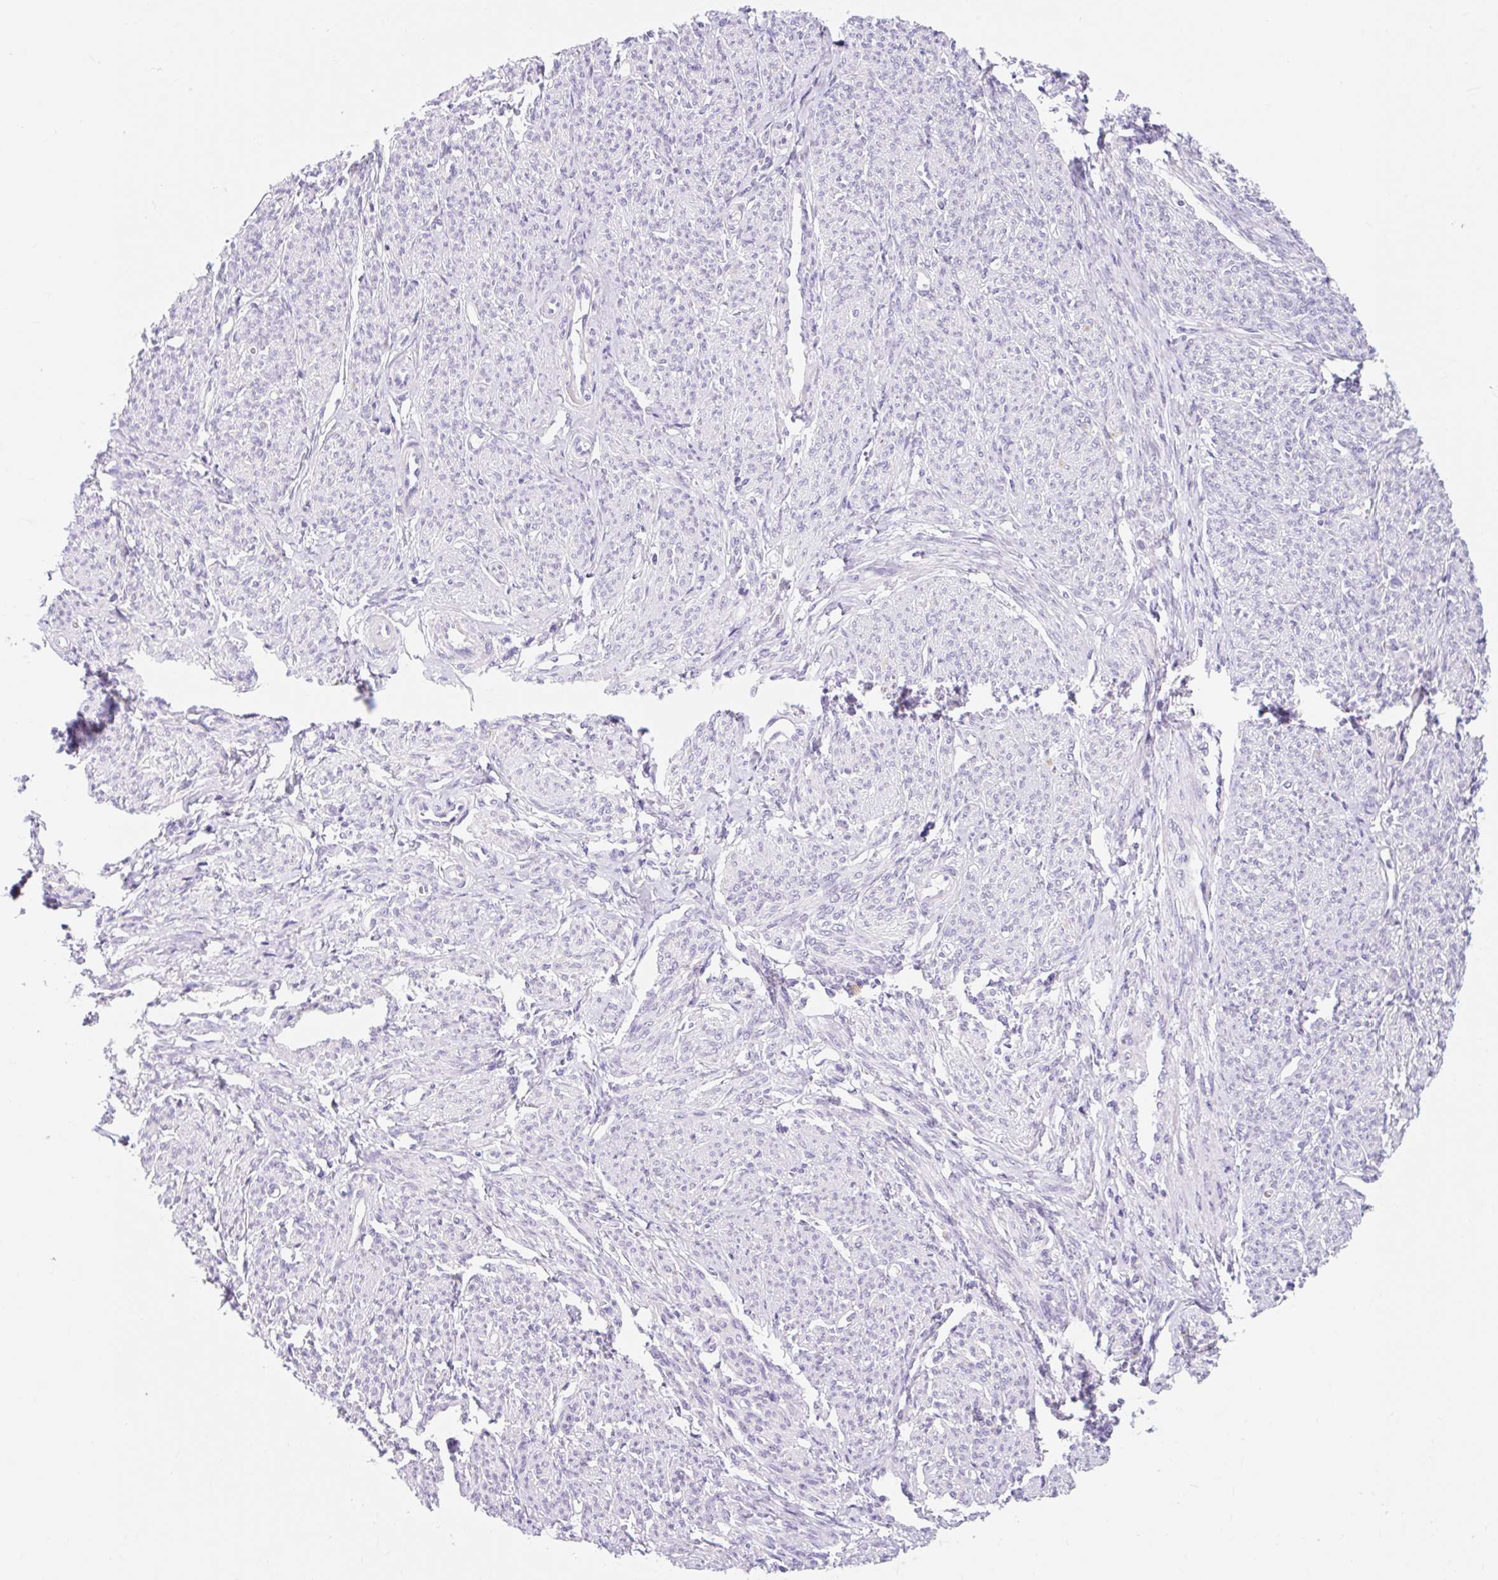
{"staining": {"intensity": "negative", "quantity": "none", "location": "none"}, "tissue": "smooth muscle", "cell_type": "Smooth muscle cells", "image_type": "normal", "snomed": [{"axis": "morphology", "description": "Normal tissue, NOS"}, {"axis": "topography", "description": "Smooth muscle"}], "caption": "High power microscopy photomicrograph of an immunohistochemistry (IHC) photomicrograph of benign smooth muscle, revealing no significant expression in smooth muscle cells.", "gene": "ITPK1", "patient": {"sex": "female", "age": 65}}